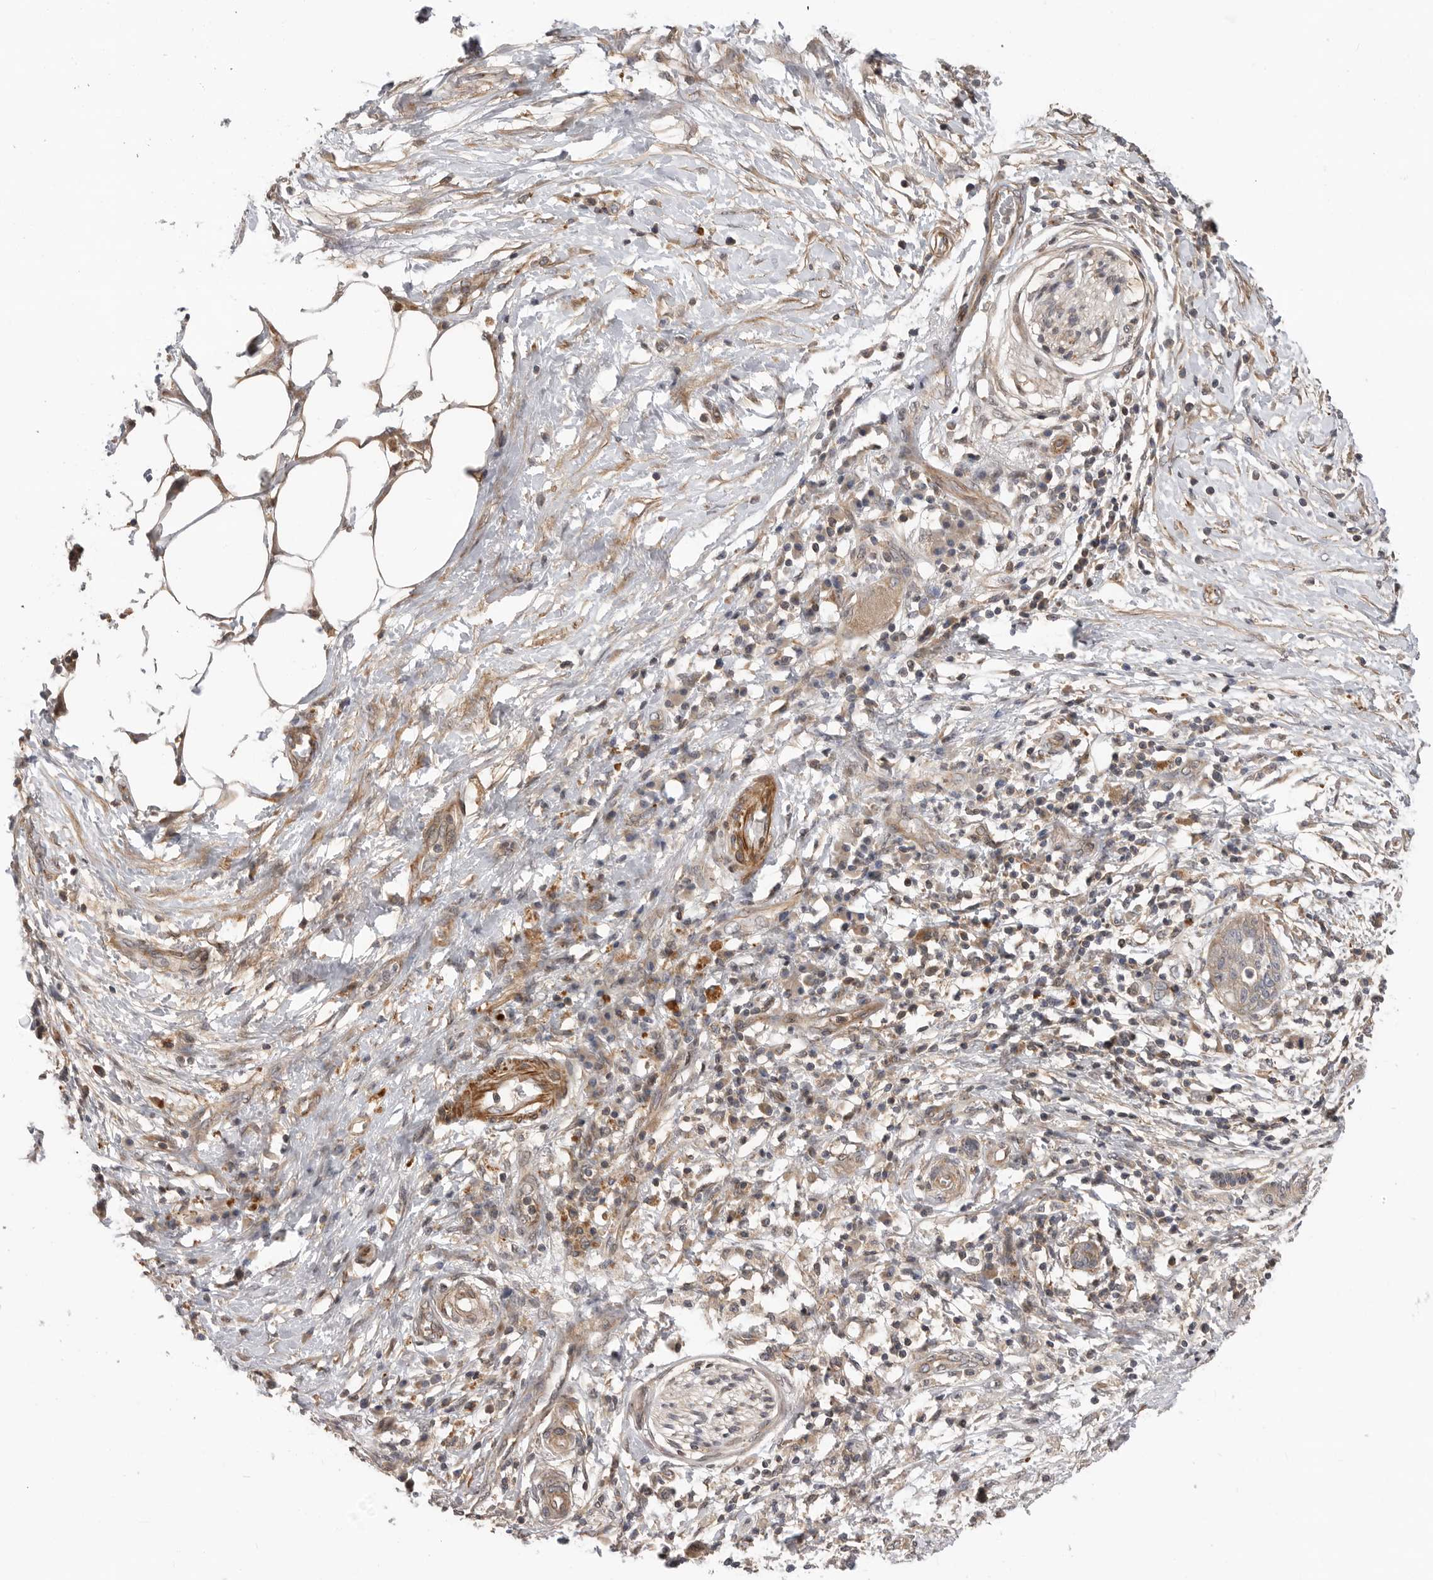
{"staining": {"intensity": "weak", "quantity": "<25%", "location": "cytoplasmic/membranous"}, "tissue": "pancreatic cancer", "cell_type": "Tumor cells", "image_type": "cancer", "snomed": [{"axis": "morphology", "description": "Adenocarcinoma, NOS"}, {"axis": "topography", "description": "Pancreas"}], "caption": "Immunohistochemistry histopathology image of human pancreatic cancer (adenocarcinoma) stained for a protein (brown), which exhibits no positivity in tumor cells.", "gene": "TRIM56", "patient": {"sex": "female", "age": 78}}